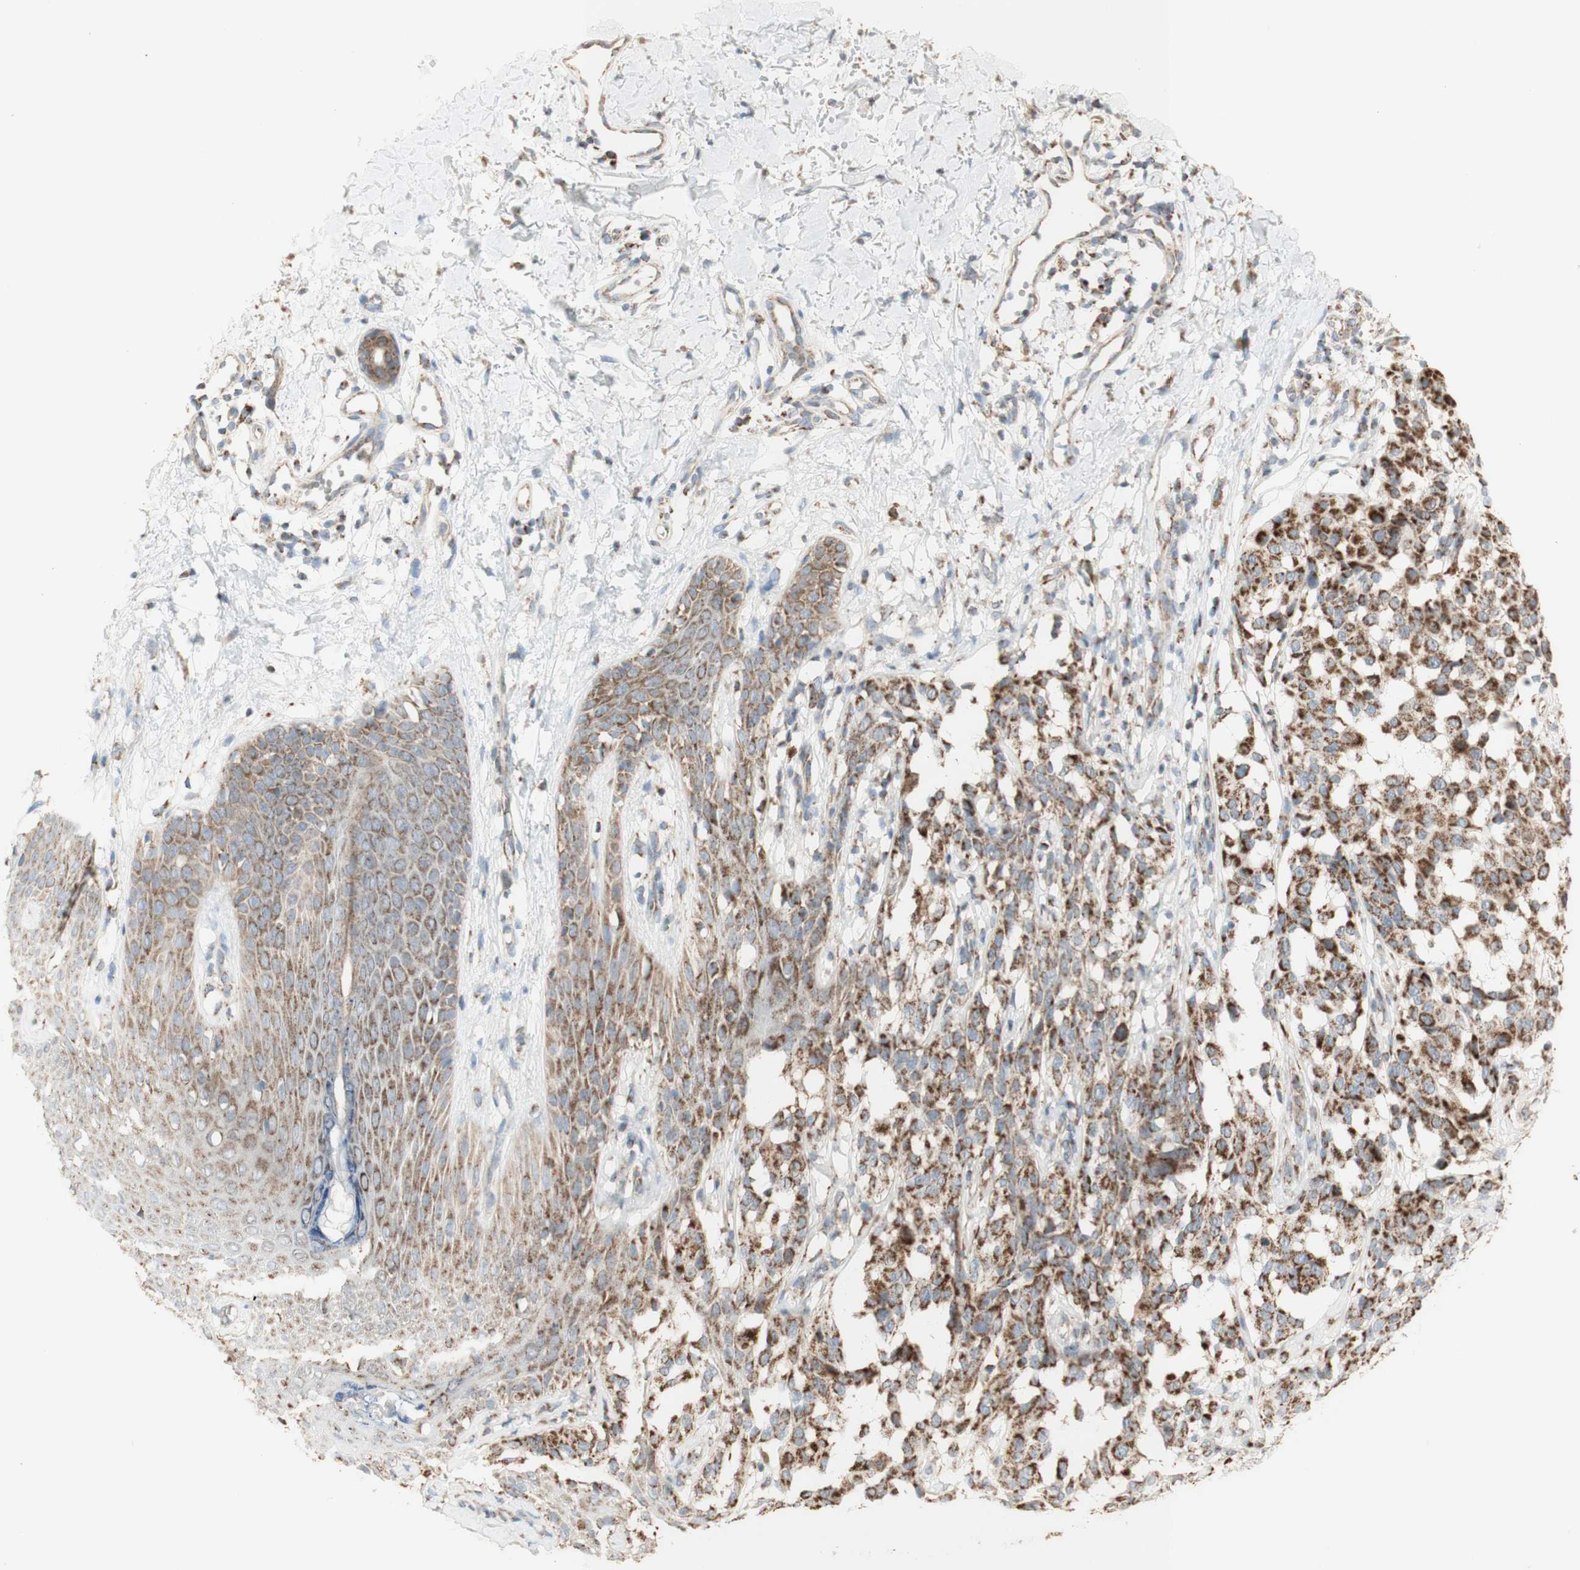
{"staining": {"intensity": "moderate", "quantity": ">75%", "location": "cytoplasmic/membranous"}, "tissue": "melanoma", "cell_type": "Tumor cells", "image_type": "cancer", "snomed": [{"axis": "morphology", "description": "Malignant melanoma, NOS"}, {"axis": "topography", "description": "Skin"}], "caption": "Immunohistochemistry (IHC) (DAB) staining of human malignant melanoma demonstrates moderate cytoplasmic/membranous protein staining in about >75% of tumor cells.", "gene": "LETM1", "patient": {"sex": "female", "age": 46}}